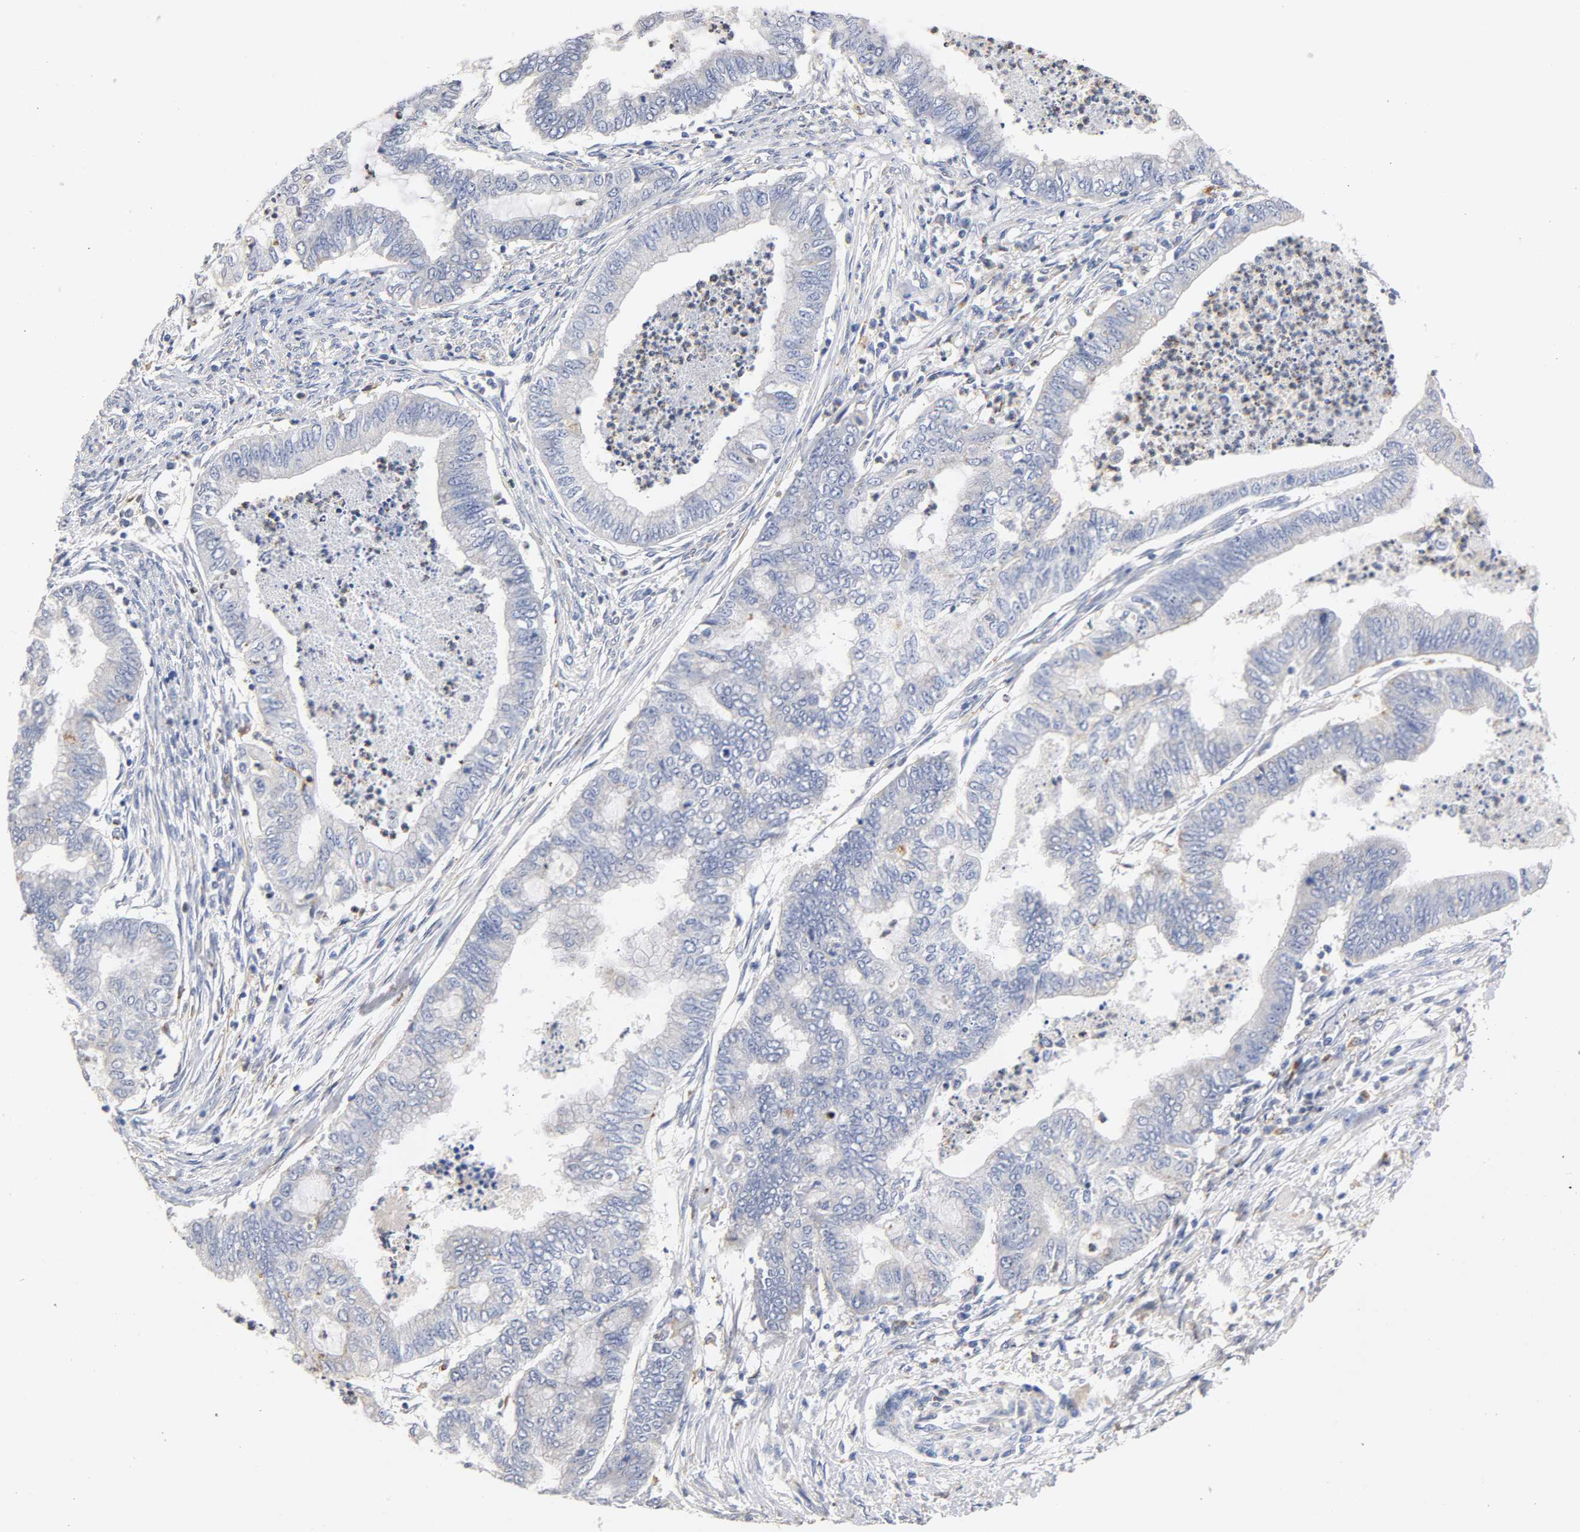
{"staining": {"intensity": "negative", "quantity": "none", "location": "none"}, "tissue": "endometrial cancer", "cell_type": "Tumor cells", "image_type": "cancer", "snomed": [{"axis": "morphology", "description": "Adenocarcinoma, NOS"}, {"axis": "topography", "description": "Endometrium"}], "caption": "DAB immunohistochemical staining of human endometrial adenocarcinoma reveals no significant expression in tumor cells.", "gene": "SEMA5A", "patient": {"sex": "female", "age": 79}}